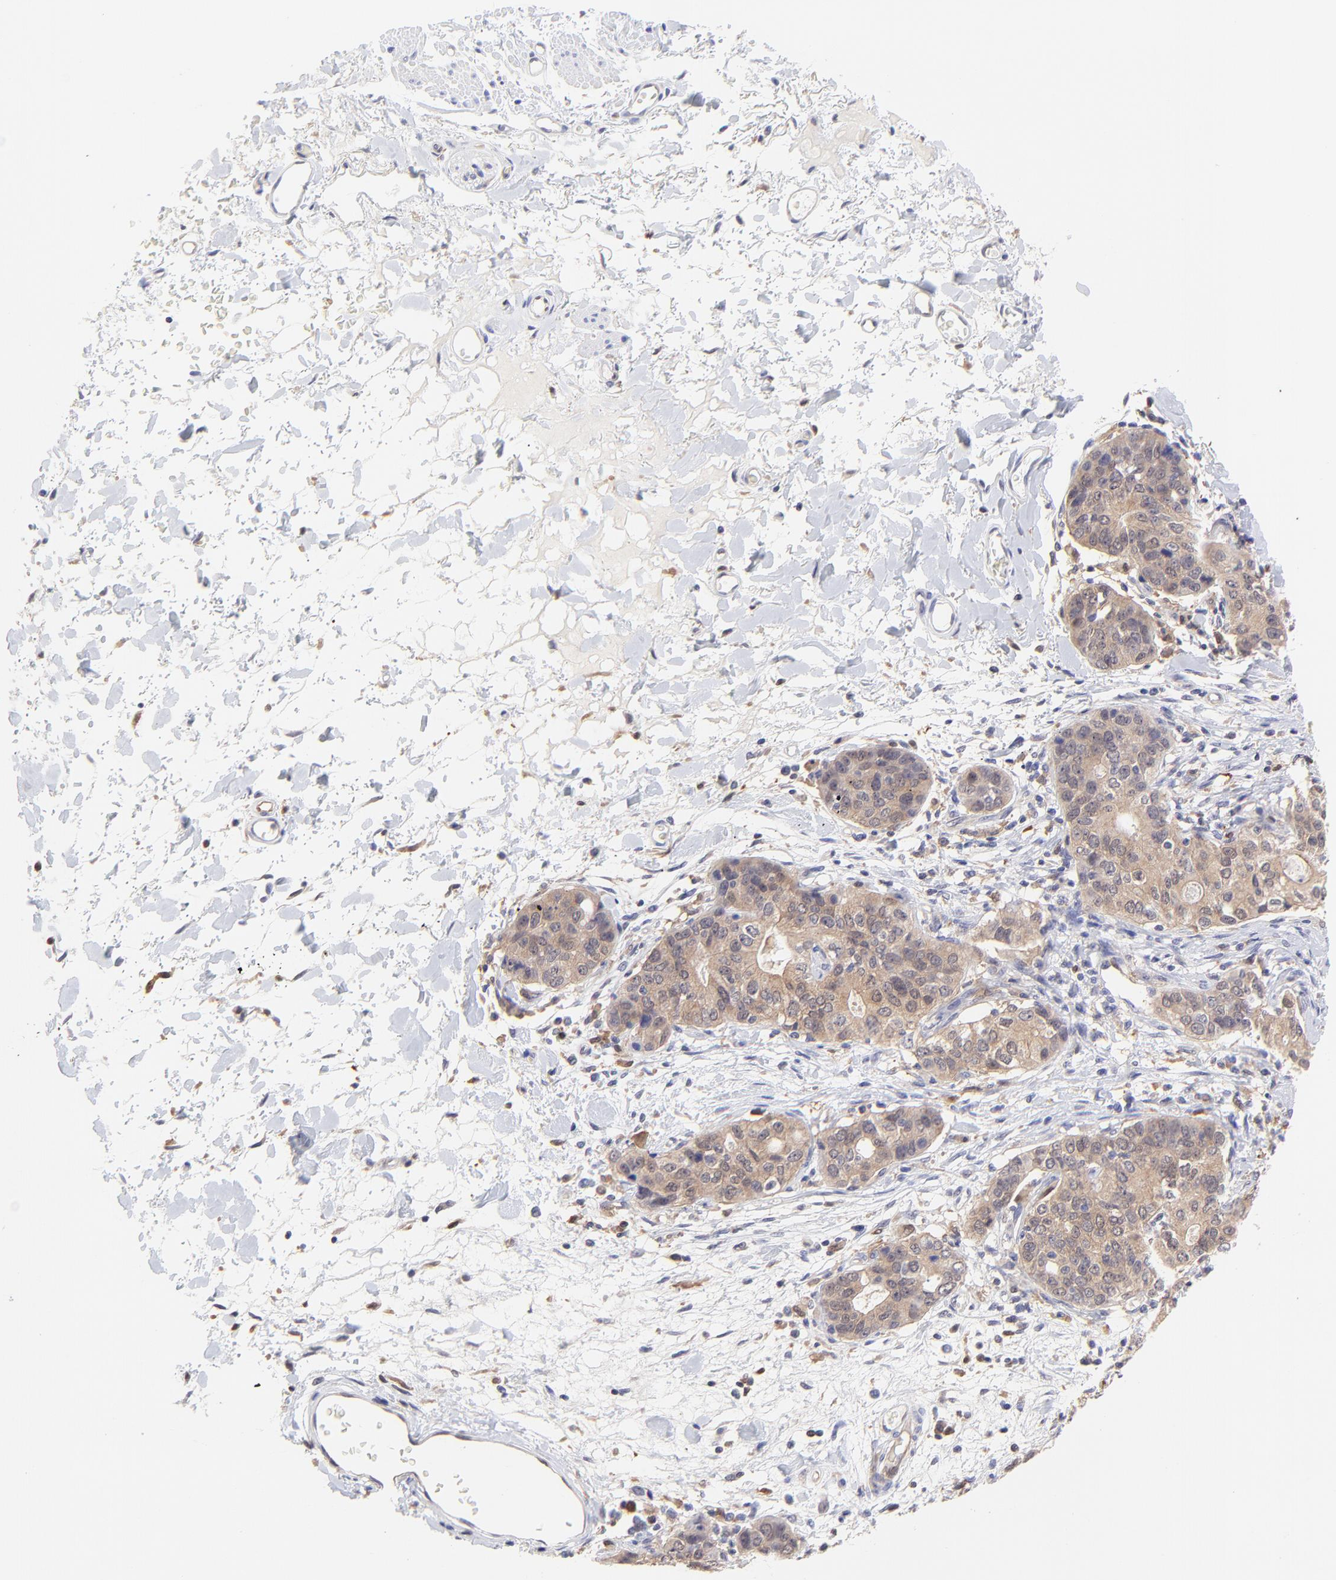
{"staining": {"intensity": "weak", "quantity": ">75%", "location": "cytoplasmic/membranous"}, "tissue": "stomach cancer", "cell_type": "Tumor cells", "image_type": "cancer", "snomed": [{"axis": "morphology", "description": "Adenocarcinoma, NOS"}, {"axis": "topography", "description": "Esophagus"}, {"axis": "topography", "description": "Stomach"}], "caption": "Human stomach cancer stained with a brown dye exhibits weak cytoplasmic/membranous positive staining in about >75% of tumor cells.", "gene": "HYAL1", "patient": {"sex": "male", "age": 74}}